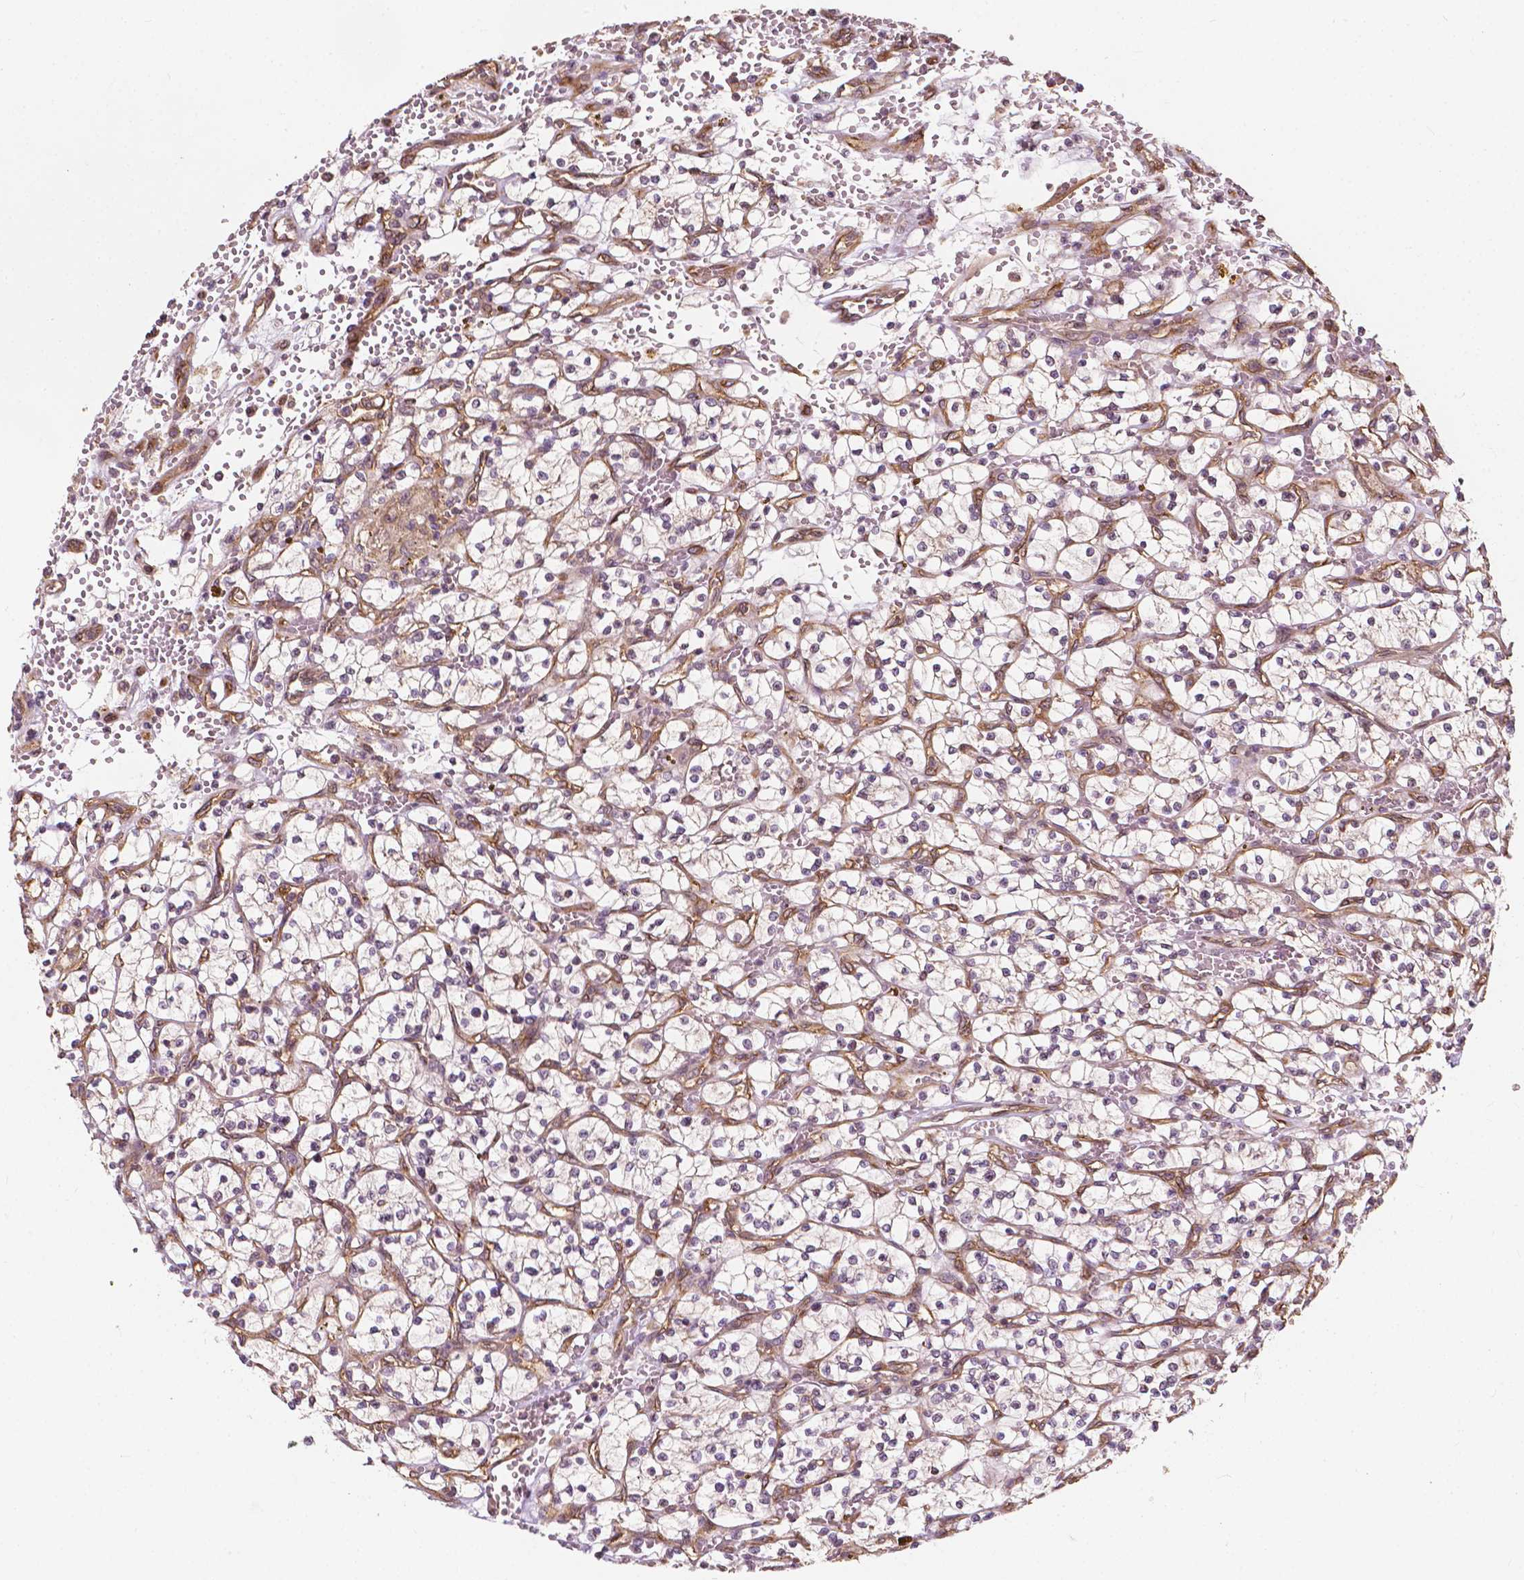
{"staining": {"intensity": "weak", "quantity": "25%-75%", "location": "cytoplasmic/membranous,nuclear"}, "tissue": "renal cancer", "cell_type": "Tumor cells", "image_type": "cancer", "snomed": [{"axis": "morphology", "description": "Adenocarcinoma, NOS"}, {"axis": "topography", "description": "Kidney"}], "caption": "An image showing weak cytoplasmic/membranous and nuclear positivity in approximately 25%-75% of tumor cells in renal cancer, as visualized by brown immunohistochemical staining.", "gene": "G3BP1", "patient": {"sex": "female", "age": 64}}